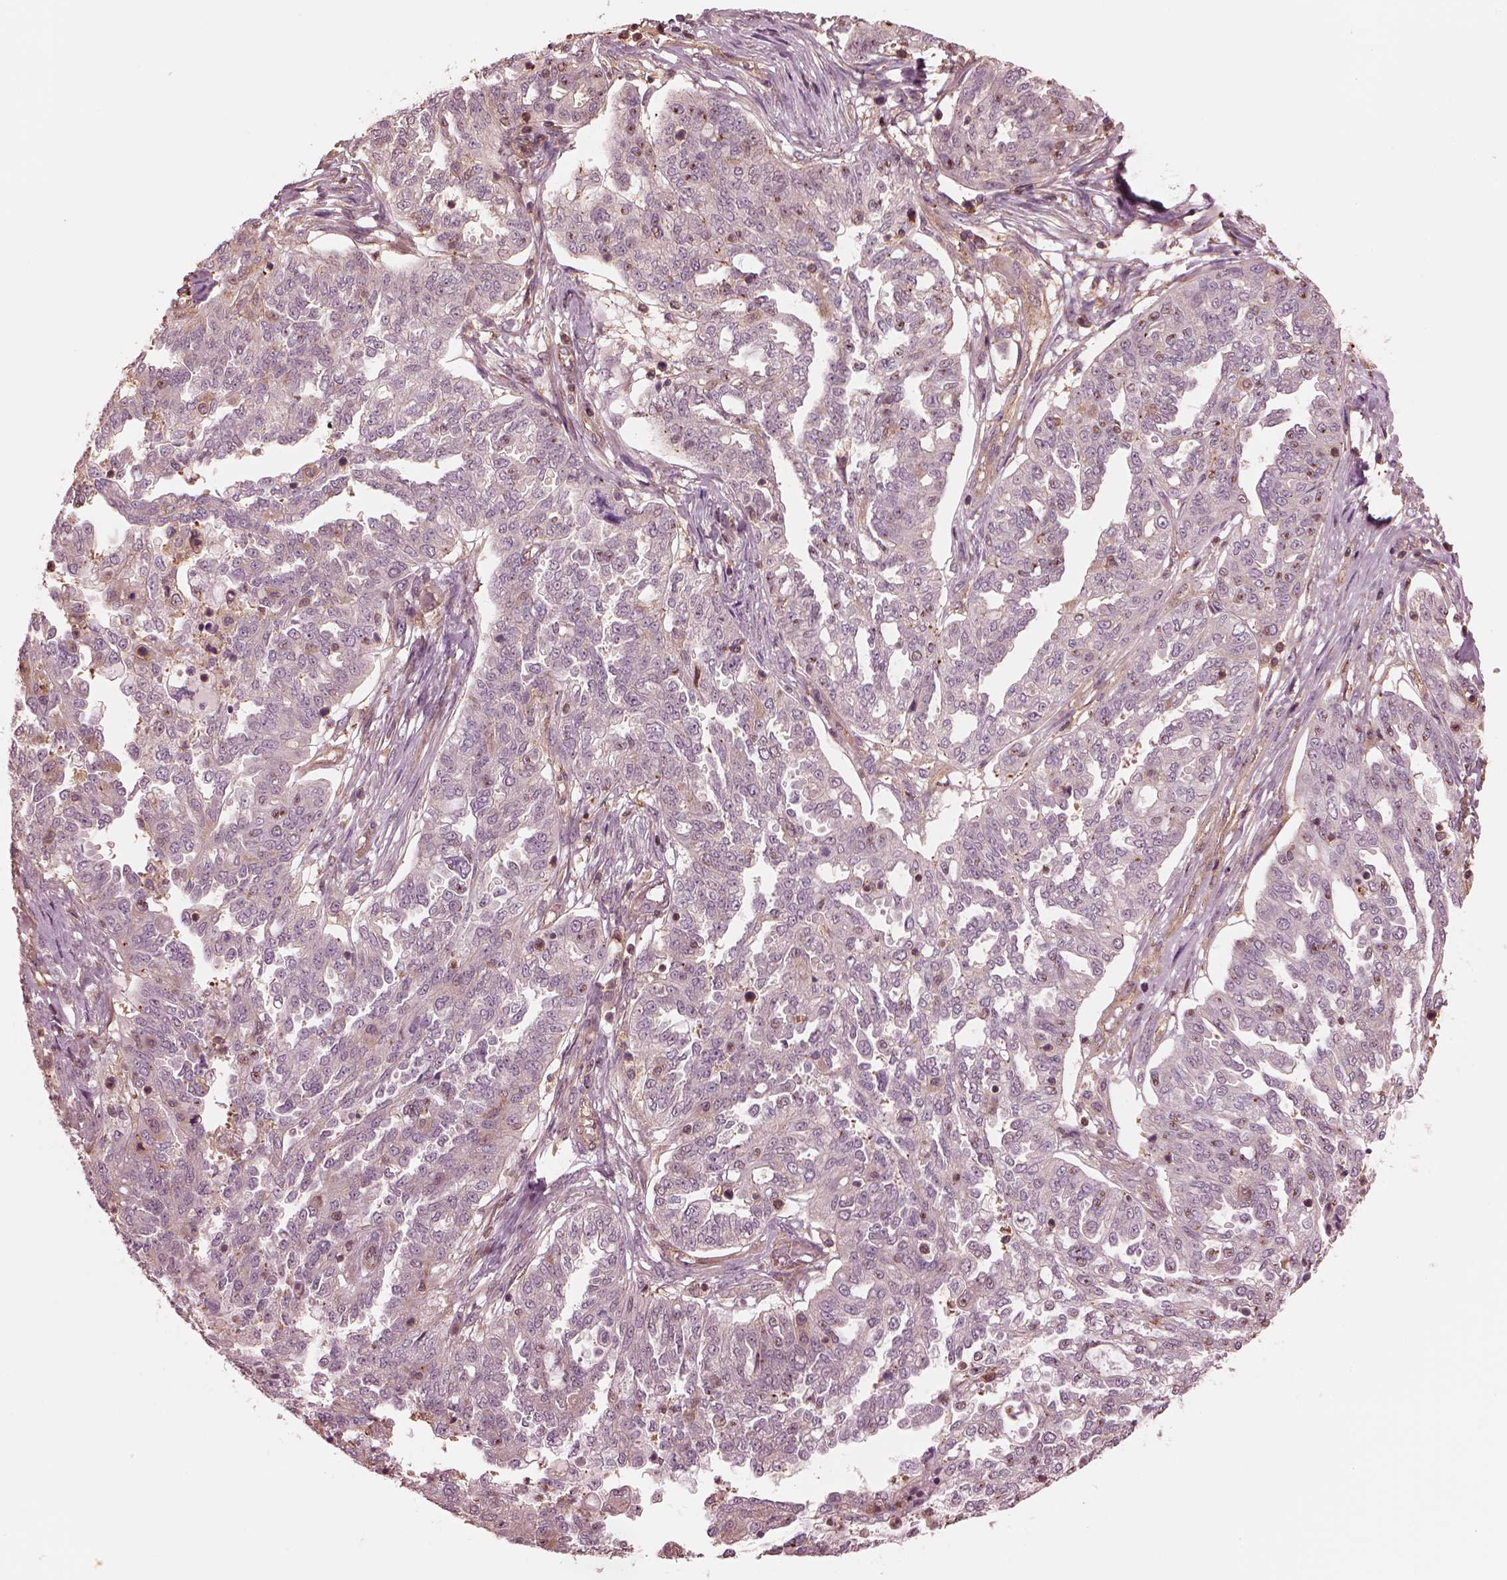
{"staining": {"intensity": "weak", "quantity": "<25%", "location": "cytoplasmic/membranous"}, "tissue": "ovarian cancer", "cell_type": "Tumor cells", "image_type": "cancer", "snomed": [{"axis": "morphology", "description": "Cystadenocarcinoma, serous, NOS"}, {"axis": "topography", "description": "Ovary"}], "caption": "There is no significant positivity in tumor cells of ovarian cancer (serous cystadenocarcinoma).", "gene": "STK33", "patient": {"sex": "female", "age": 67}}